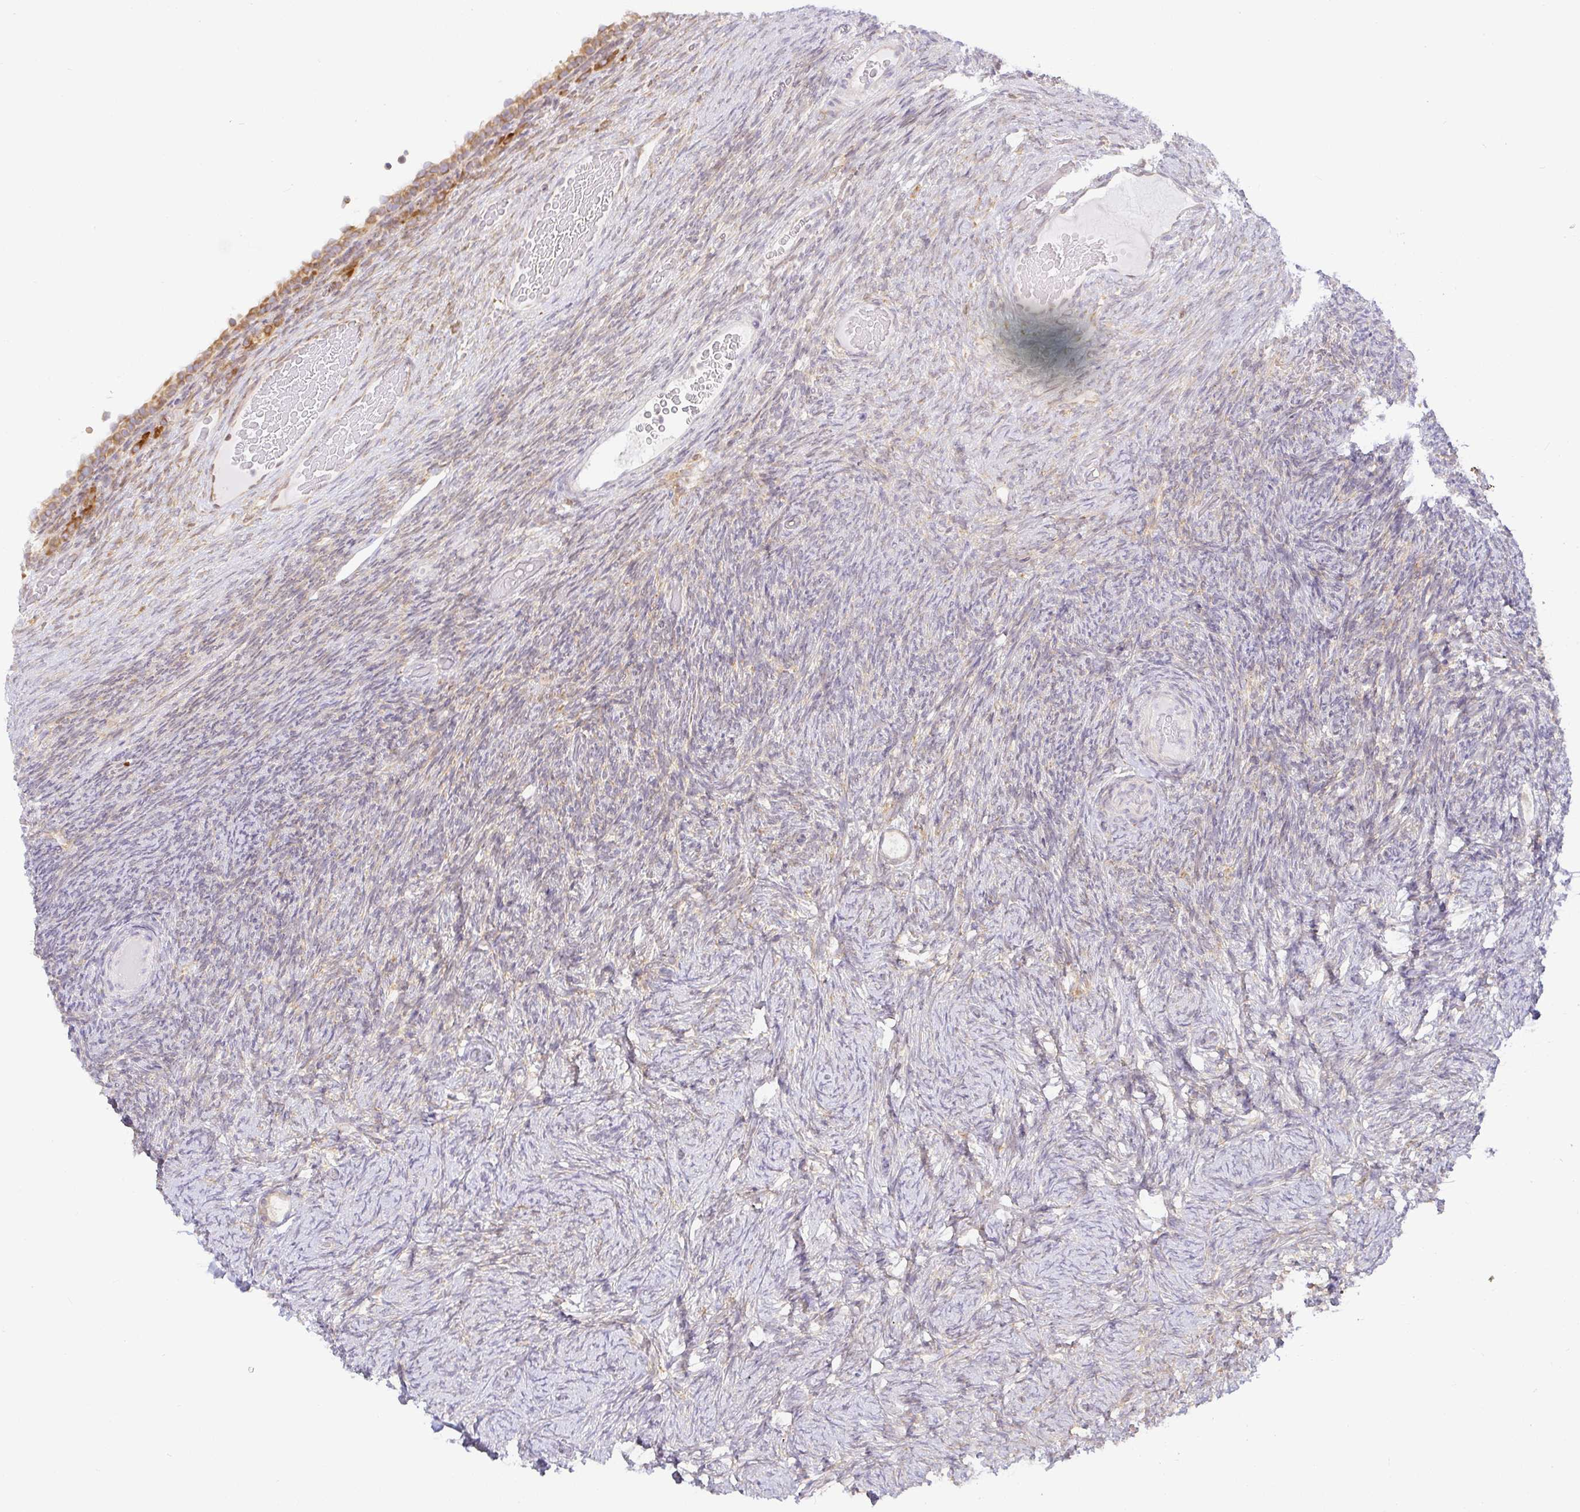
{"staining": {"intensity": "moderate", "quantity": ">75%", "location": "cytoplasmic/membranous"}, "tissue": "ovary", "cell_type": "Follicle cells", "image_type": "normal", "snomed": [{"axis": "morphology", "description": "Normal tissue, NOS"}, {"axis": "topography", "description": "Ovary"}], "caption": "The image demonstrates a brown stain indicating the presence of a protein in the cytoplasmic/membranous of follicle cells in ovary.", "gene": "DERL2", "patient": {"sex": "female", "age": 34}}